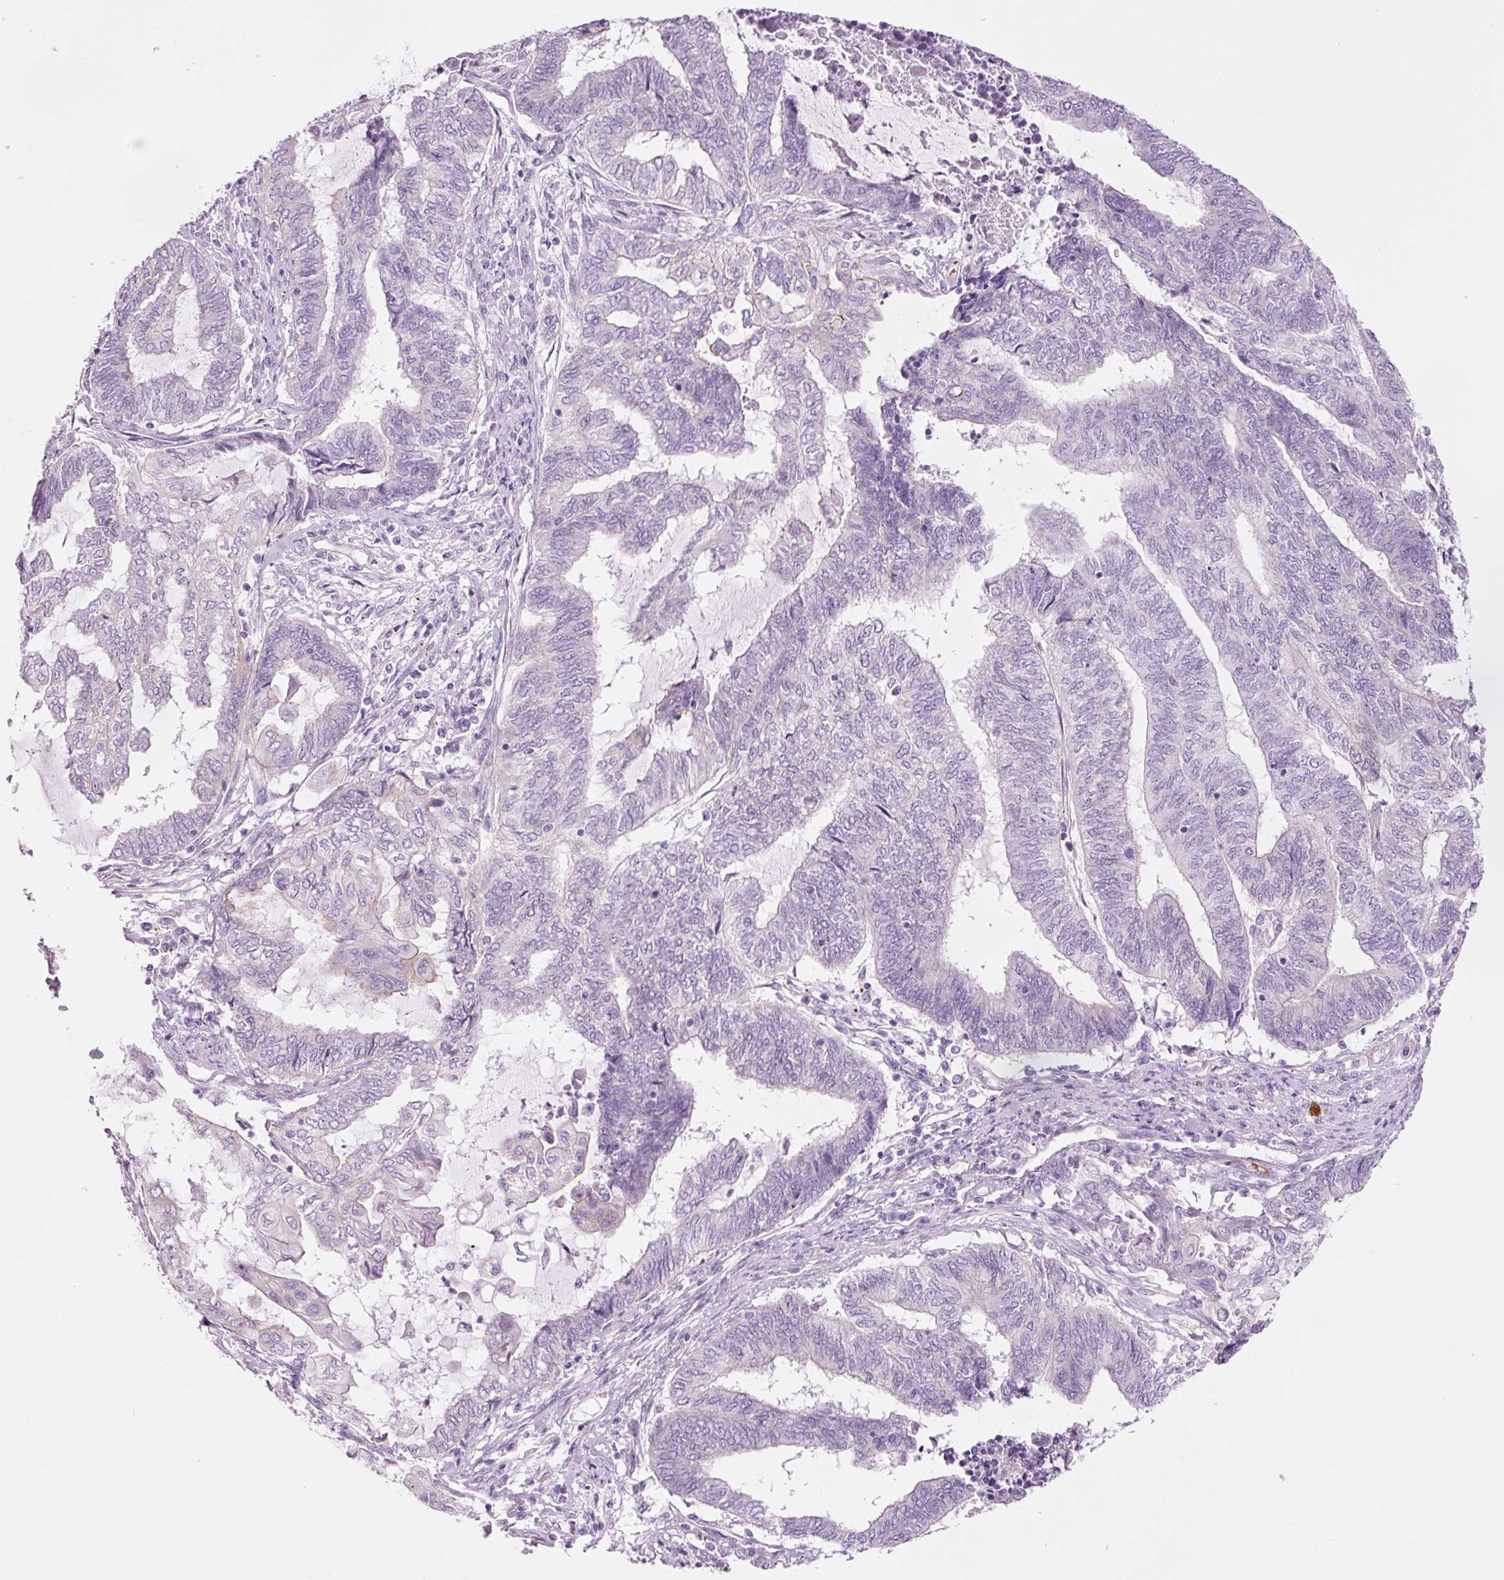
{"staining": {"intensity": "negative", "quantity": "none", "location": "none"}, "tissue": "endometrial cancer", "cell_type": "Tumor cells", "image_type": "cancer", "snomed": [{"axis": "morphology", "description": "Adenocarcinoma, NOS"}, {"axis": "topography", "description": "Uterus"}, {"axis": "topography", "description": "Endometrium"}], "caption": "Tumor cells show no significant expression in endometrial cancer. Brightfield microscopy of immunohistochemistry stained with DAB (brown) and hematoxylin (blue), captured at high magnification.", "gene": "HSPA4L", "patient": {"sex": "female", "age": 70}}